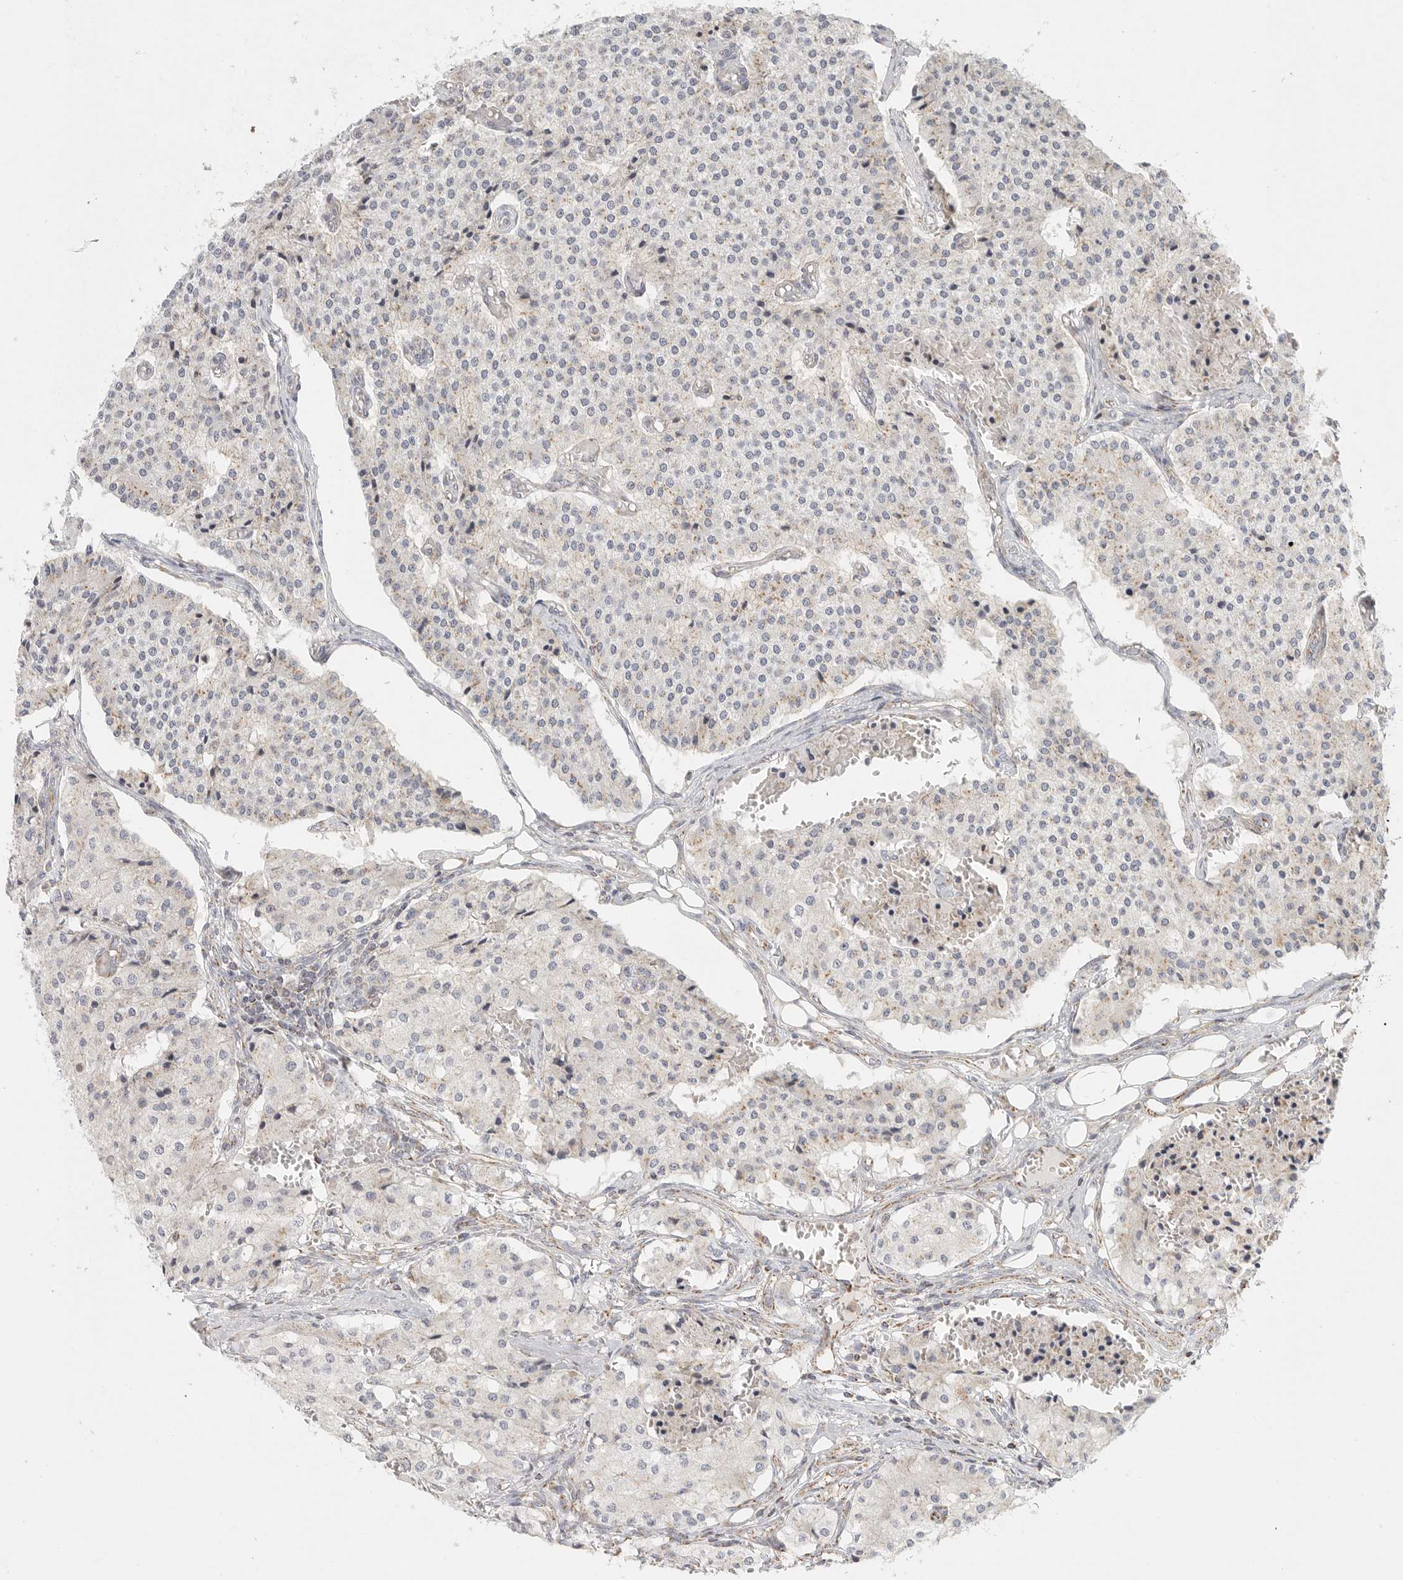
{"staining": {"intensity": "weak", "quantity": "<25%", "location": "cytoplasmic/membranous"}, "tissue": "carcinoid", "cell_type": "Tumor cells", "image_type": "cancer", "snomed": [{"axis": "morphology", "description": "Carcinoid, malignant, NOS"}, {"axis": "topography", "description": "Colon"}], "caption": "The micrograph reveals no significant expression in tumor cells of carcinoid.", "gene": "SLC25A26", "patient": {"sex": "female", "age": 52}}